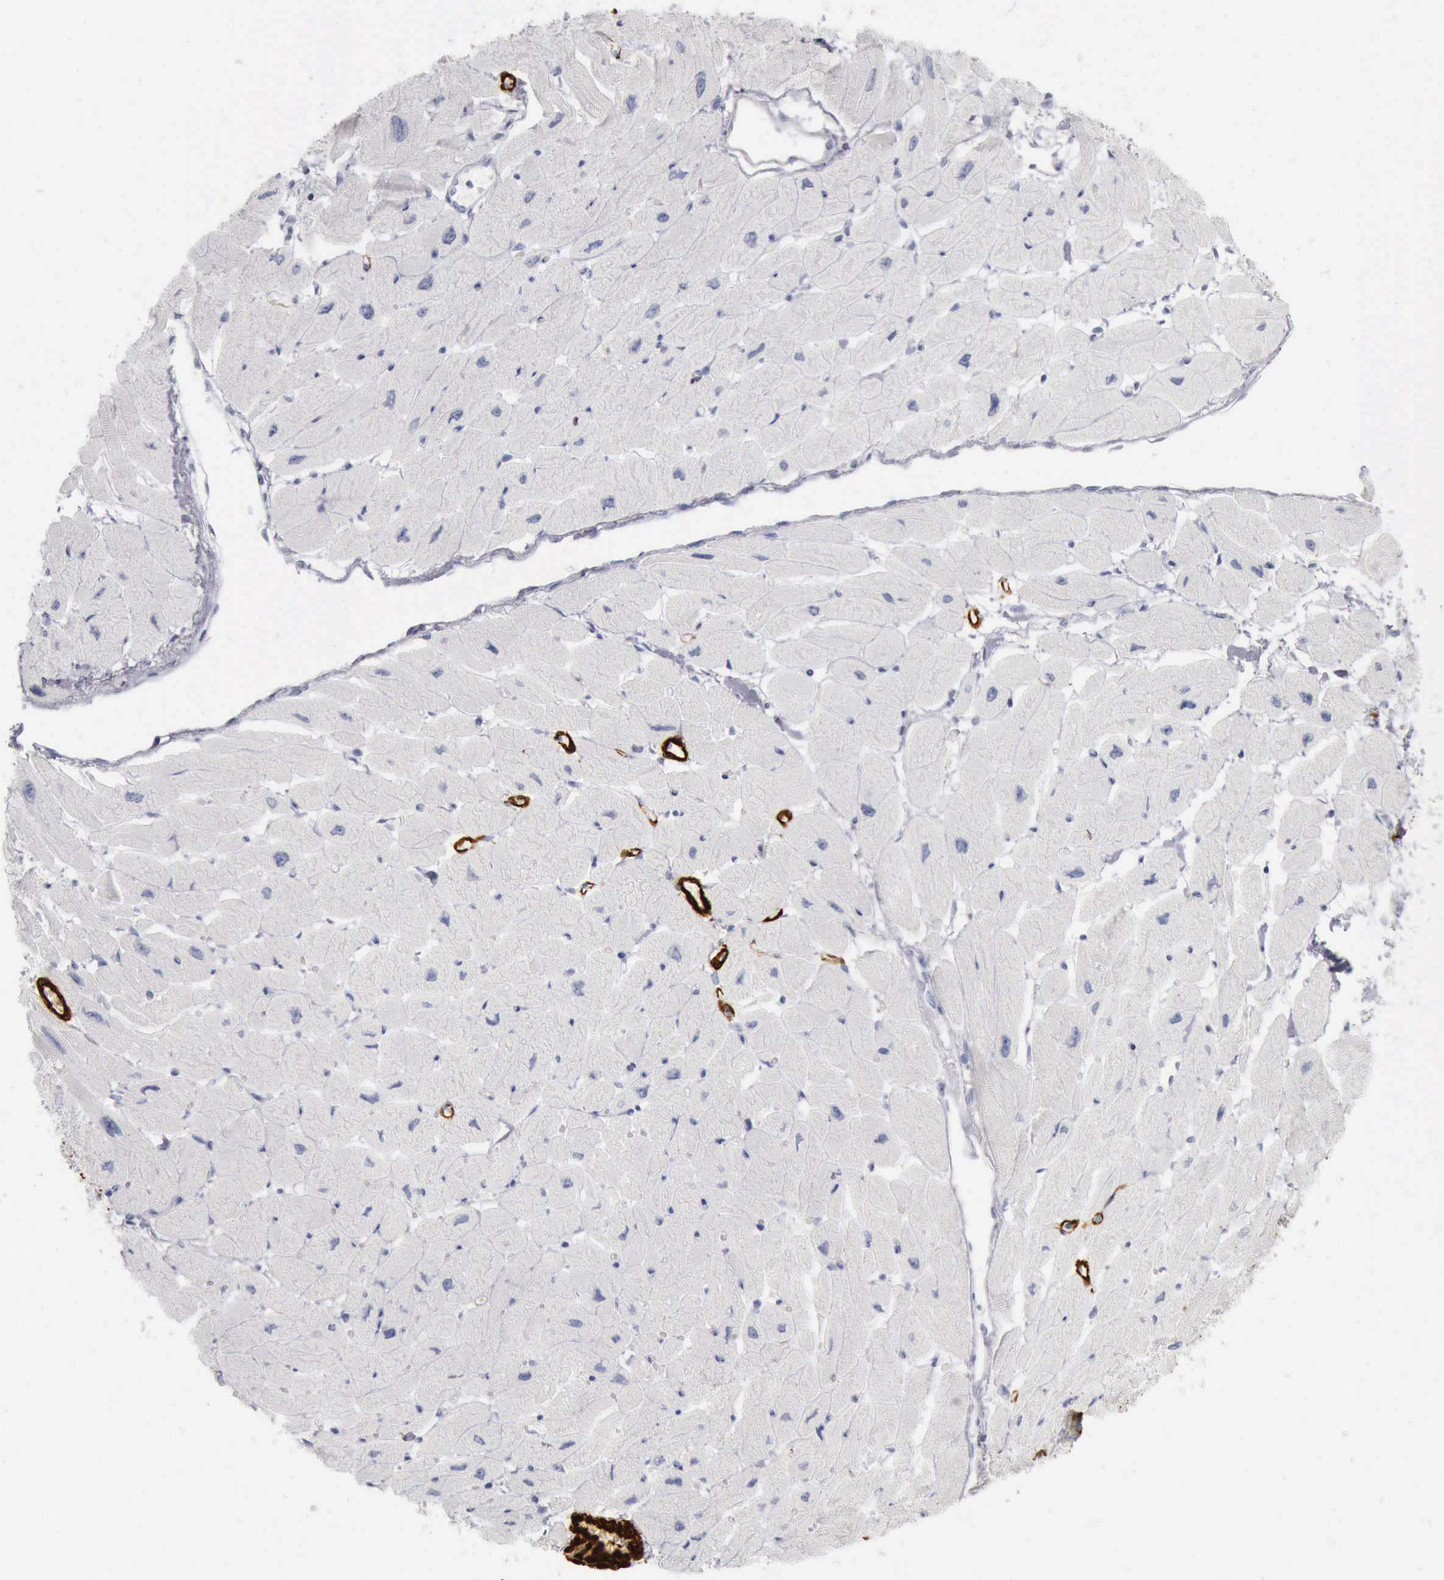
{"staining": {"intensity": "negative", "quantity": "none", "location": "none"}, "tissue": "heart muscle", "cell_type": "Cardiomyocytes", "image_type": "normal", "snomed": [{"axis": "morphology", "description": "Normal tissue, NOS"}, {"axis": "topography", "description": "Heart"}], "caption": "DAB (3,3'-diaminobenzidine) immunohistochemical staining of benign heart muscle displays no significant expression in cardiomyocytes.", "gene": "CALD1", "patient": {"sex": "female", "age": 54}}